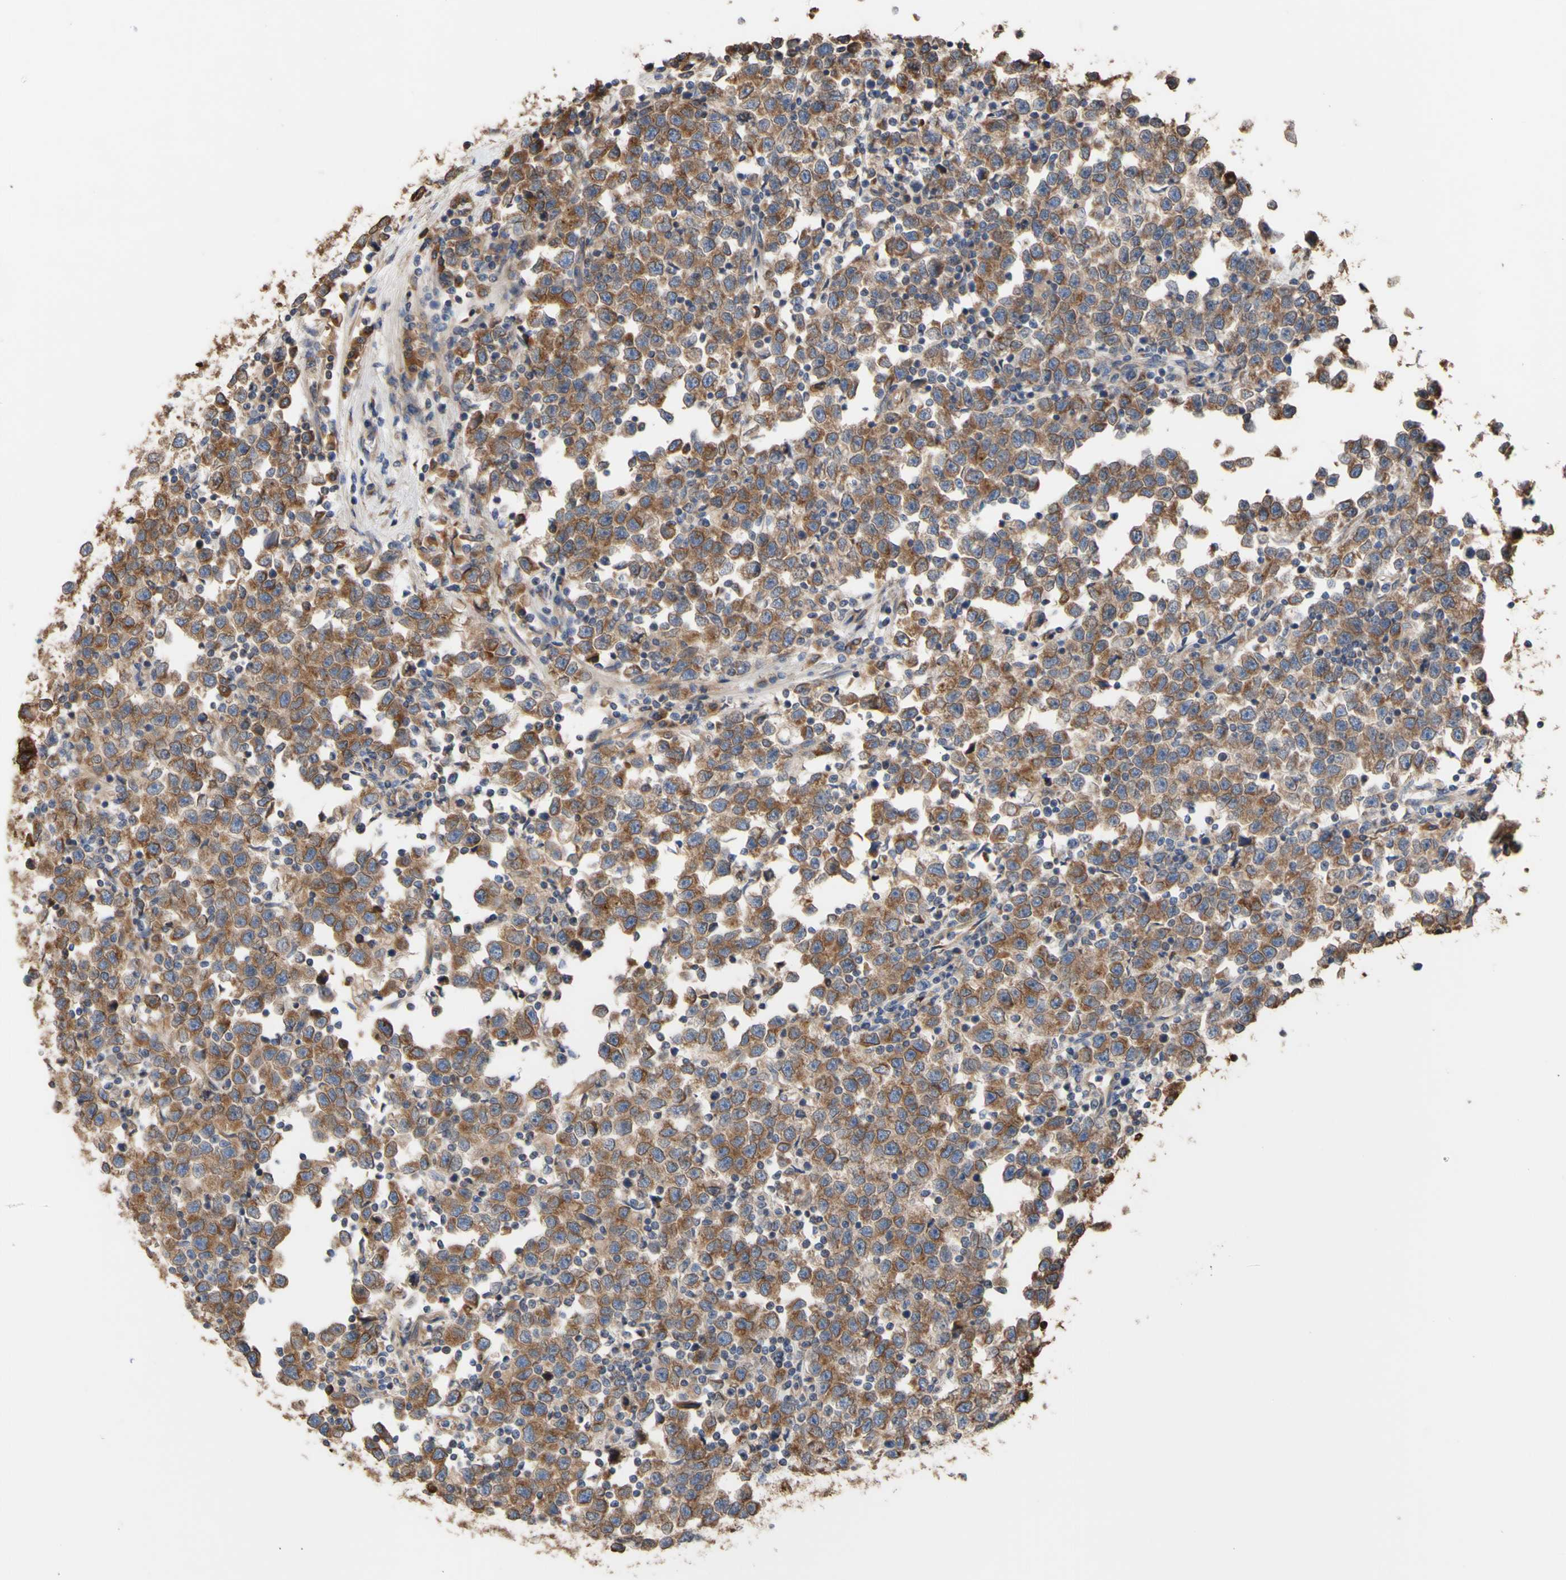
{"staining": {"intensity": "moderate", "quantity": ">75%", "location": "cytoplasmic/membranous"}, "tissue": "testis cancer", "cell_type": "Tumor cells", "image_type": "cancer", "snomed": [{"axis": "morphology", "description": "Seminoma, NOS"}, {"axis": "topography", "description": "Testis"}], "caption": "Brown immunohistochemical staining in human testis cancer (seminoma) displays moderate cytoplasmic/membranous expression in approximately >75% of tumor cells.", "gene": "NECTIN3", "patient": {"sex": "male", "age": 43}}